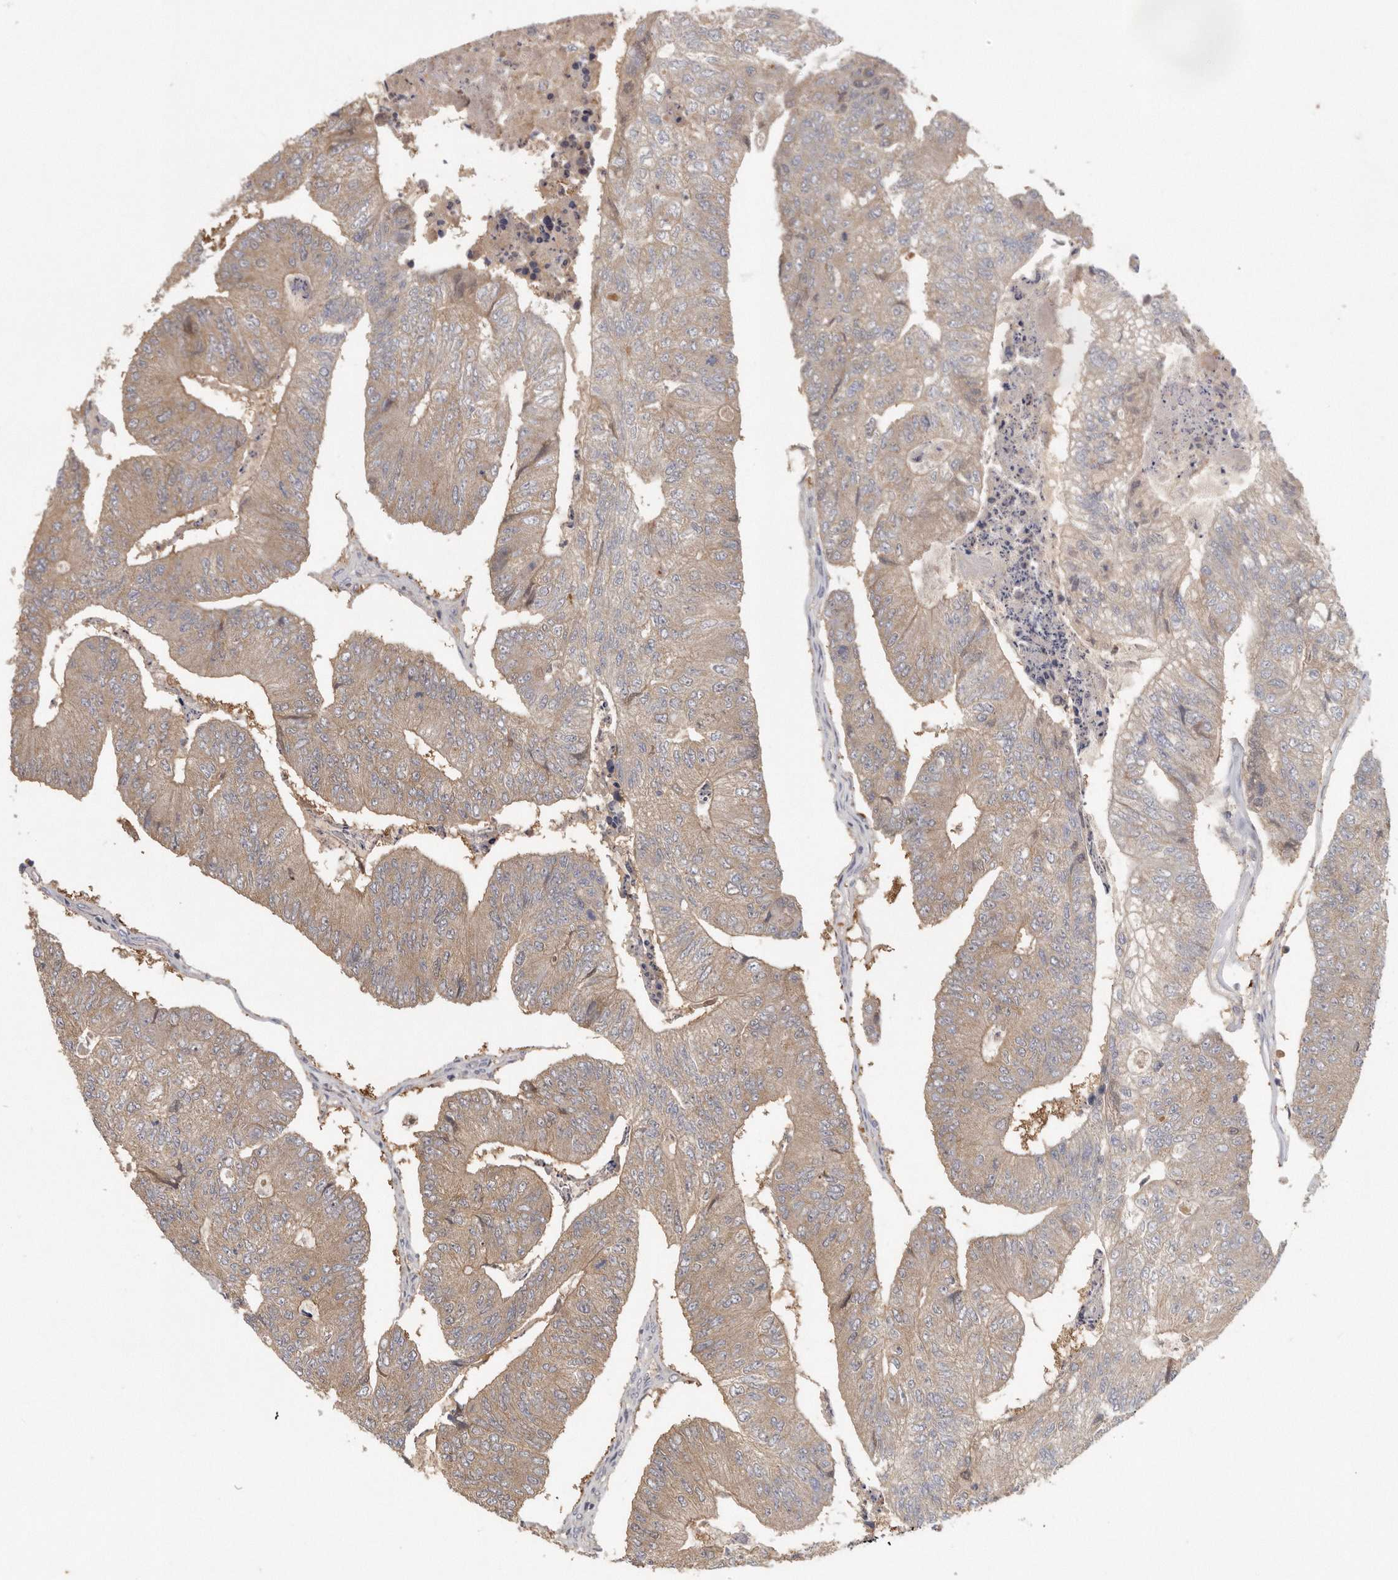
{"staining": {"intensity": "weak", "quantity": ">75%", "location": "cytoplasmic/membranous"}, "tissue": "colorectal cancer", "cell_type": "Tumor cells", "image_type": "cancer", "snomed": [{"axis": "morphology", "description": "Adenocarcinoma, NOS"}, {"axis": "topography", "description": "Colon"}], "caption": "Adenocarcinoma (colorectal) stained with IHC demonstrates weak cytoplasmic/membranous positivity in approximately >75% of tumor cells.", "gene": "CFAP298", "patient": {"sex": "female", "age": 67}}